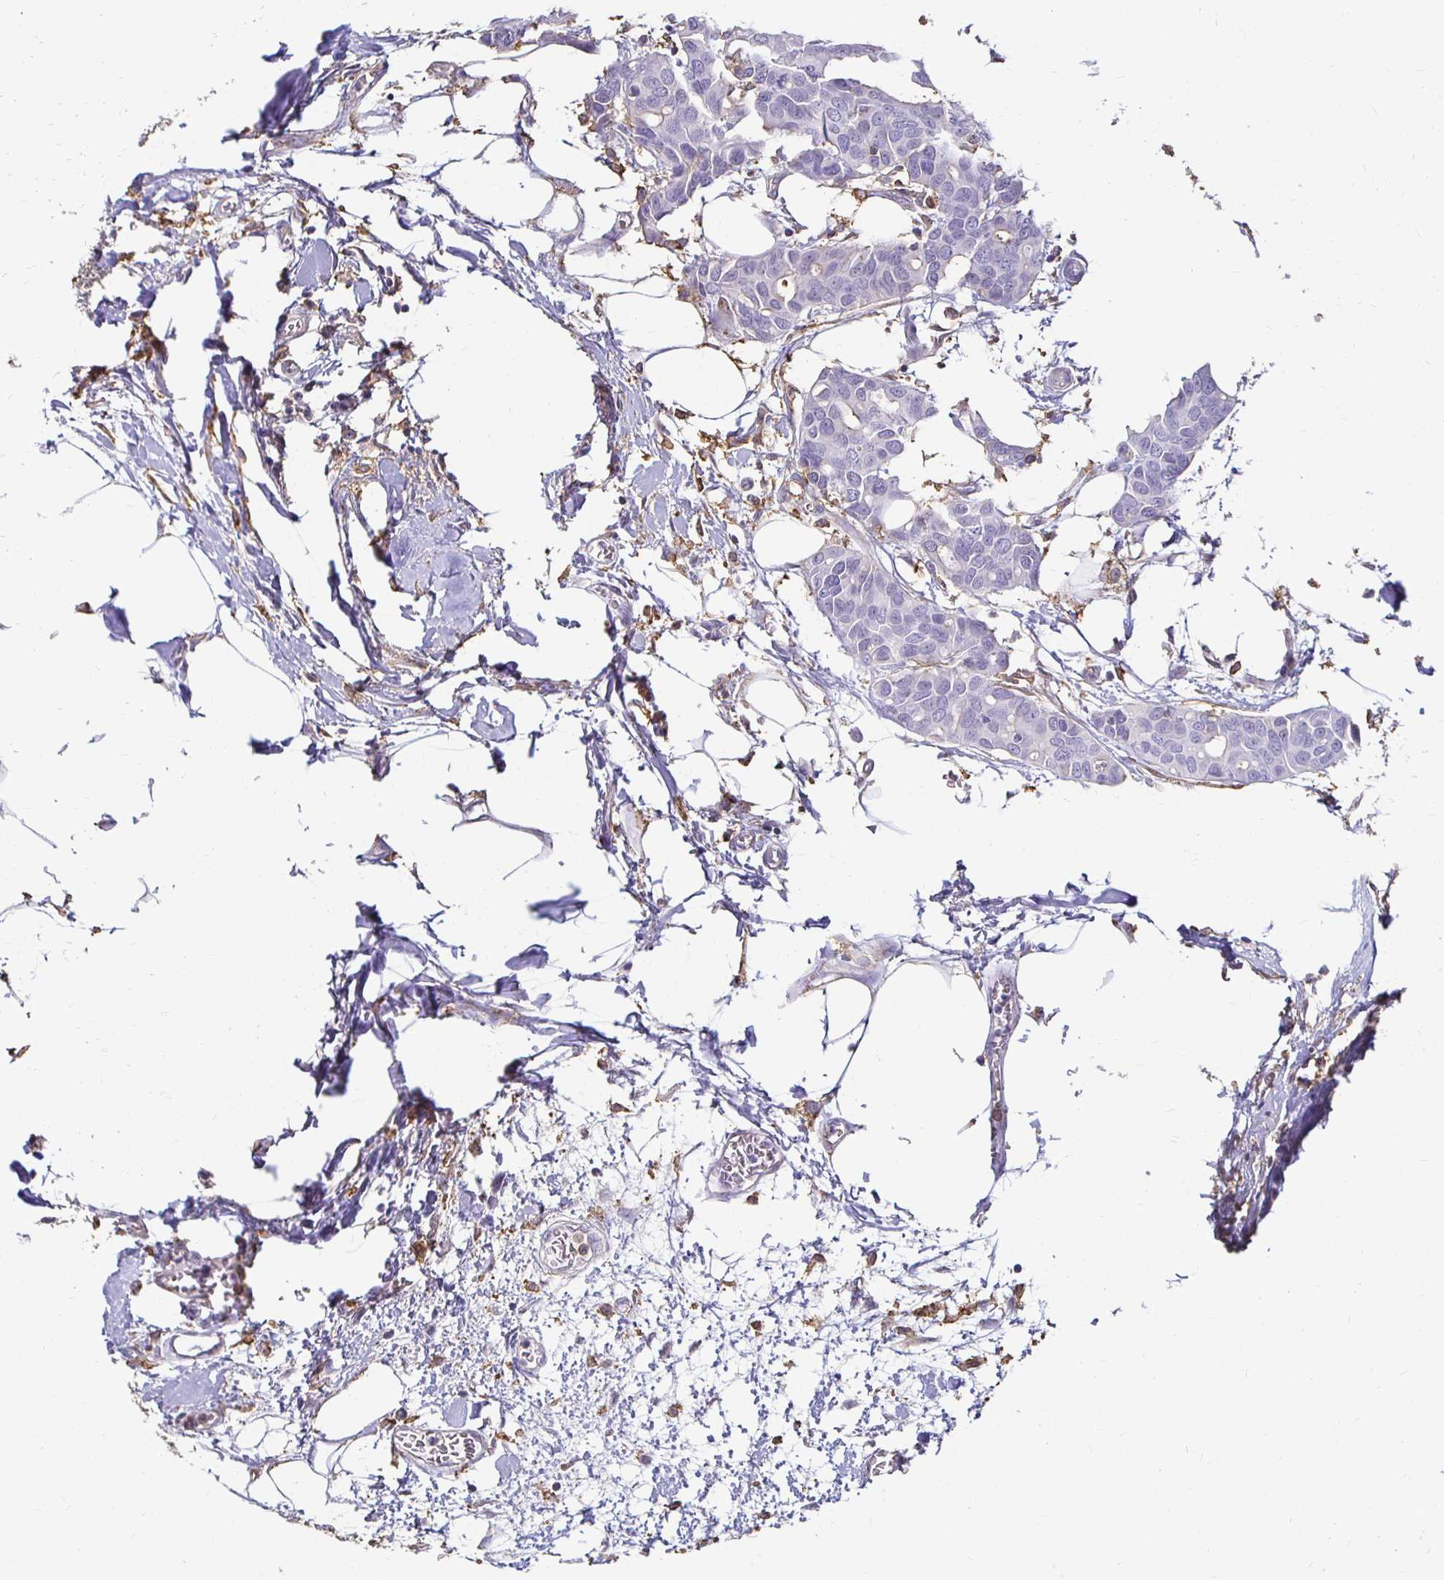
{"staining": {"intensity": "negative", "quantity": "none", "location": "none"}, "tissue": "breast cancer", "cell_type": "Tumor cells", "image_type": "cancer", "snomed": [{"axis": "morphology", "description": "Duct carcinoma"}, {"axis": "topography", "description": "Breast"}], "caption": "Immunohistochemistry (IHC) image of human intraductal carcinoma (breast) stained for a protein (brown), which shows no positivity in tumor cells.", "gene": "TAS1R3", "patient": {"sex": "female", "age": 54}}